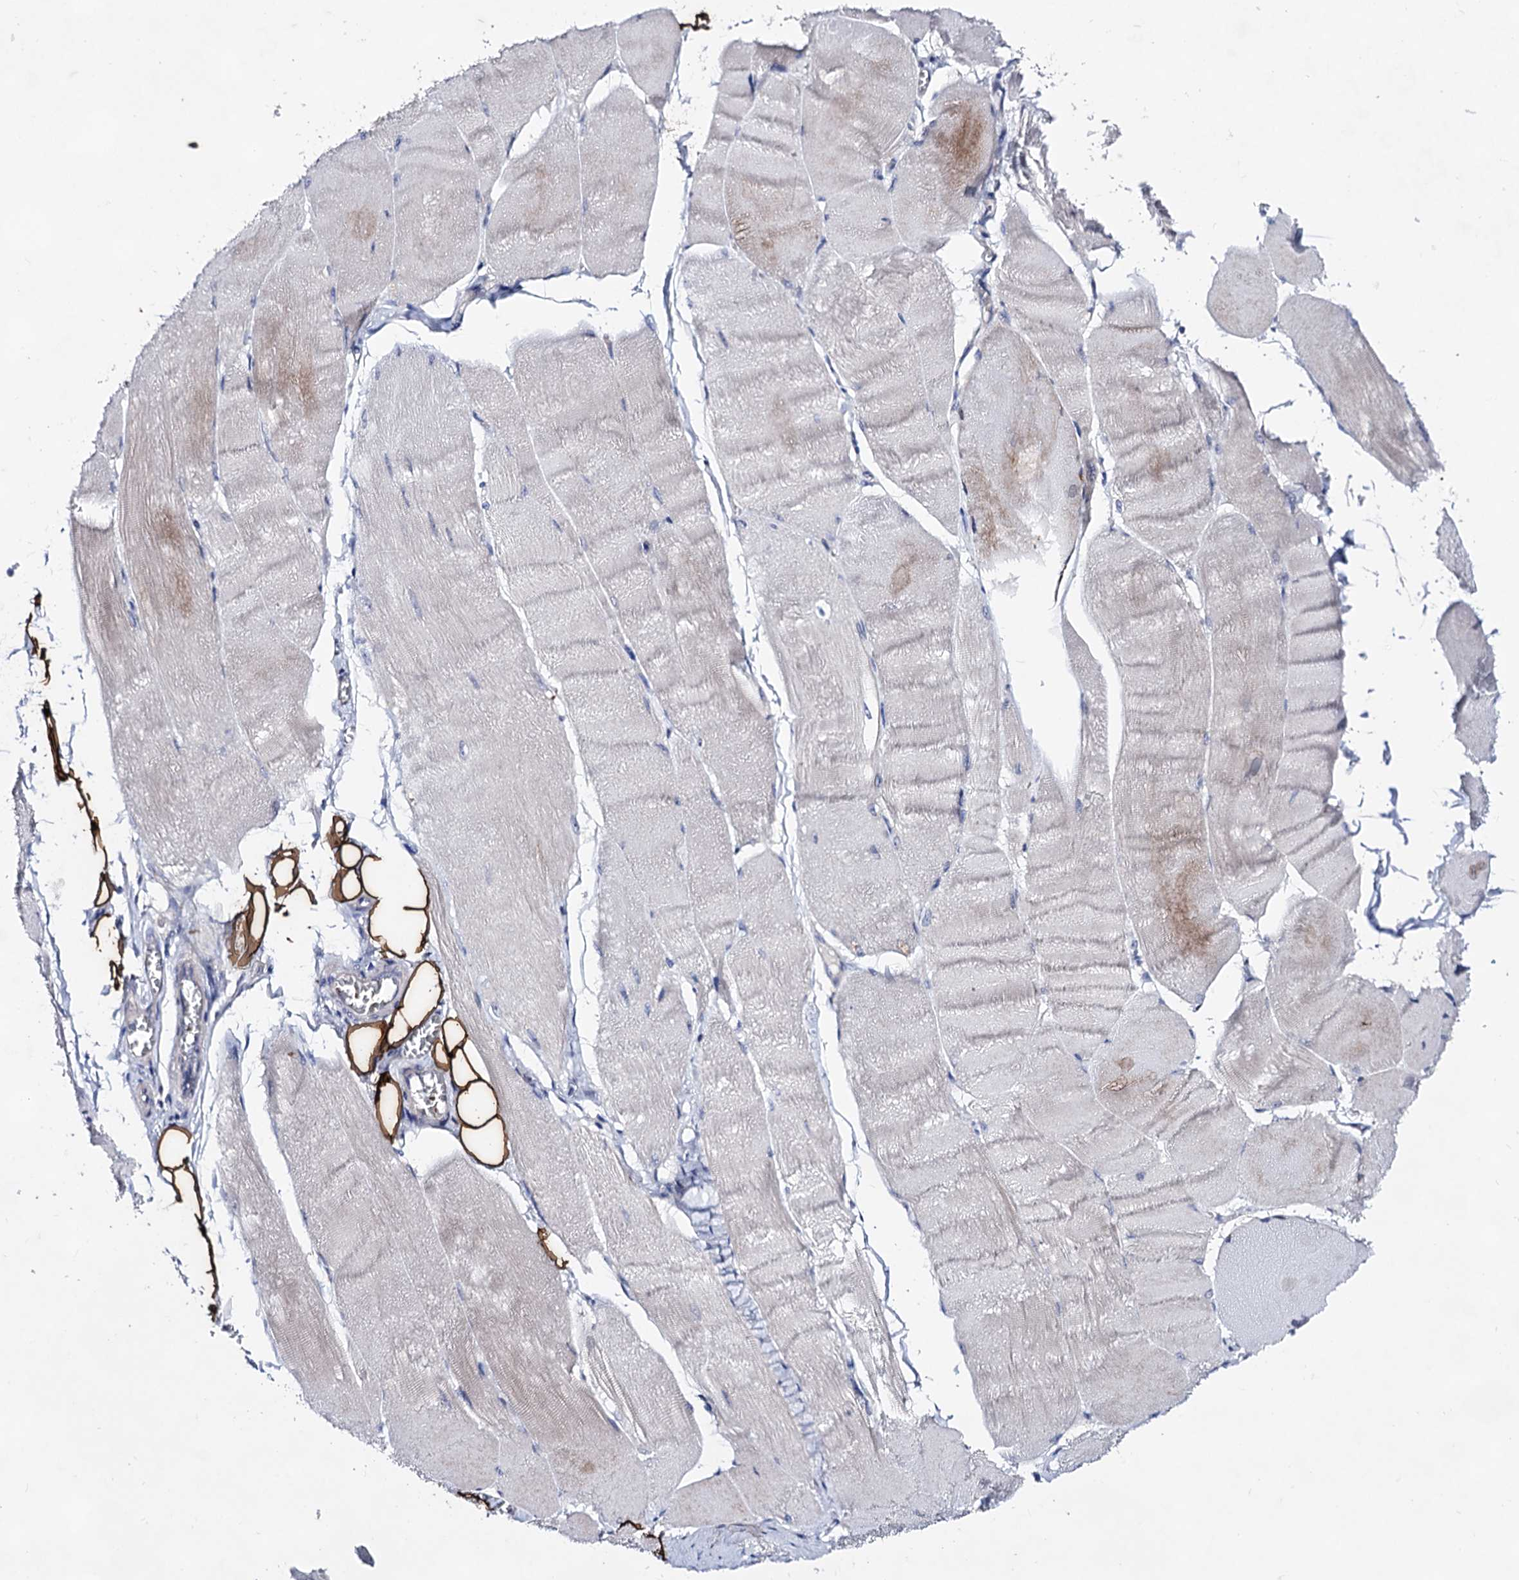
{"staining": {"intensity": "weak", "quantity": "25%-75%", "location": "cytoplasmic/membranous"}, "tissue": "skeletal muscle", "cell_type": "Myocytes", "image_type": "normal", "snomed": [{"axis": "morphology", "description": "Normal tissue, NOS"}, {"axis": "morphology", "description": "Basal cell carcinoma"}, {"axis": "topography", "description": "Skeletal muscle"}], "caption": "Immunohistochemical staining of unremarkable skeletal muscle reveals weak cytoplasmic/membranous protein positivity in approximately 25%-75% of myocytes. (Stains: DAB in brown, nuclei in blue, Microscopy: brightfield microscopy at high magnification).", "gene": "PLIN1", "patient": {"sex": "female", "age": 64}}